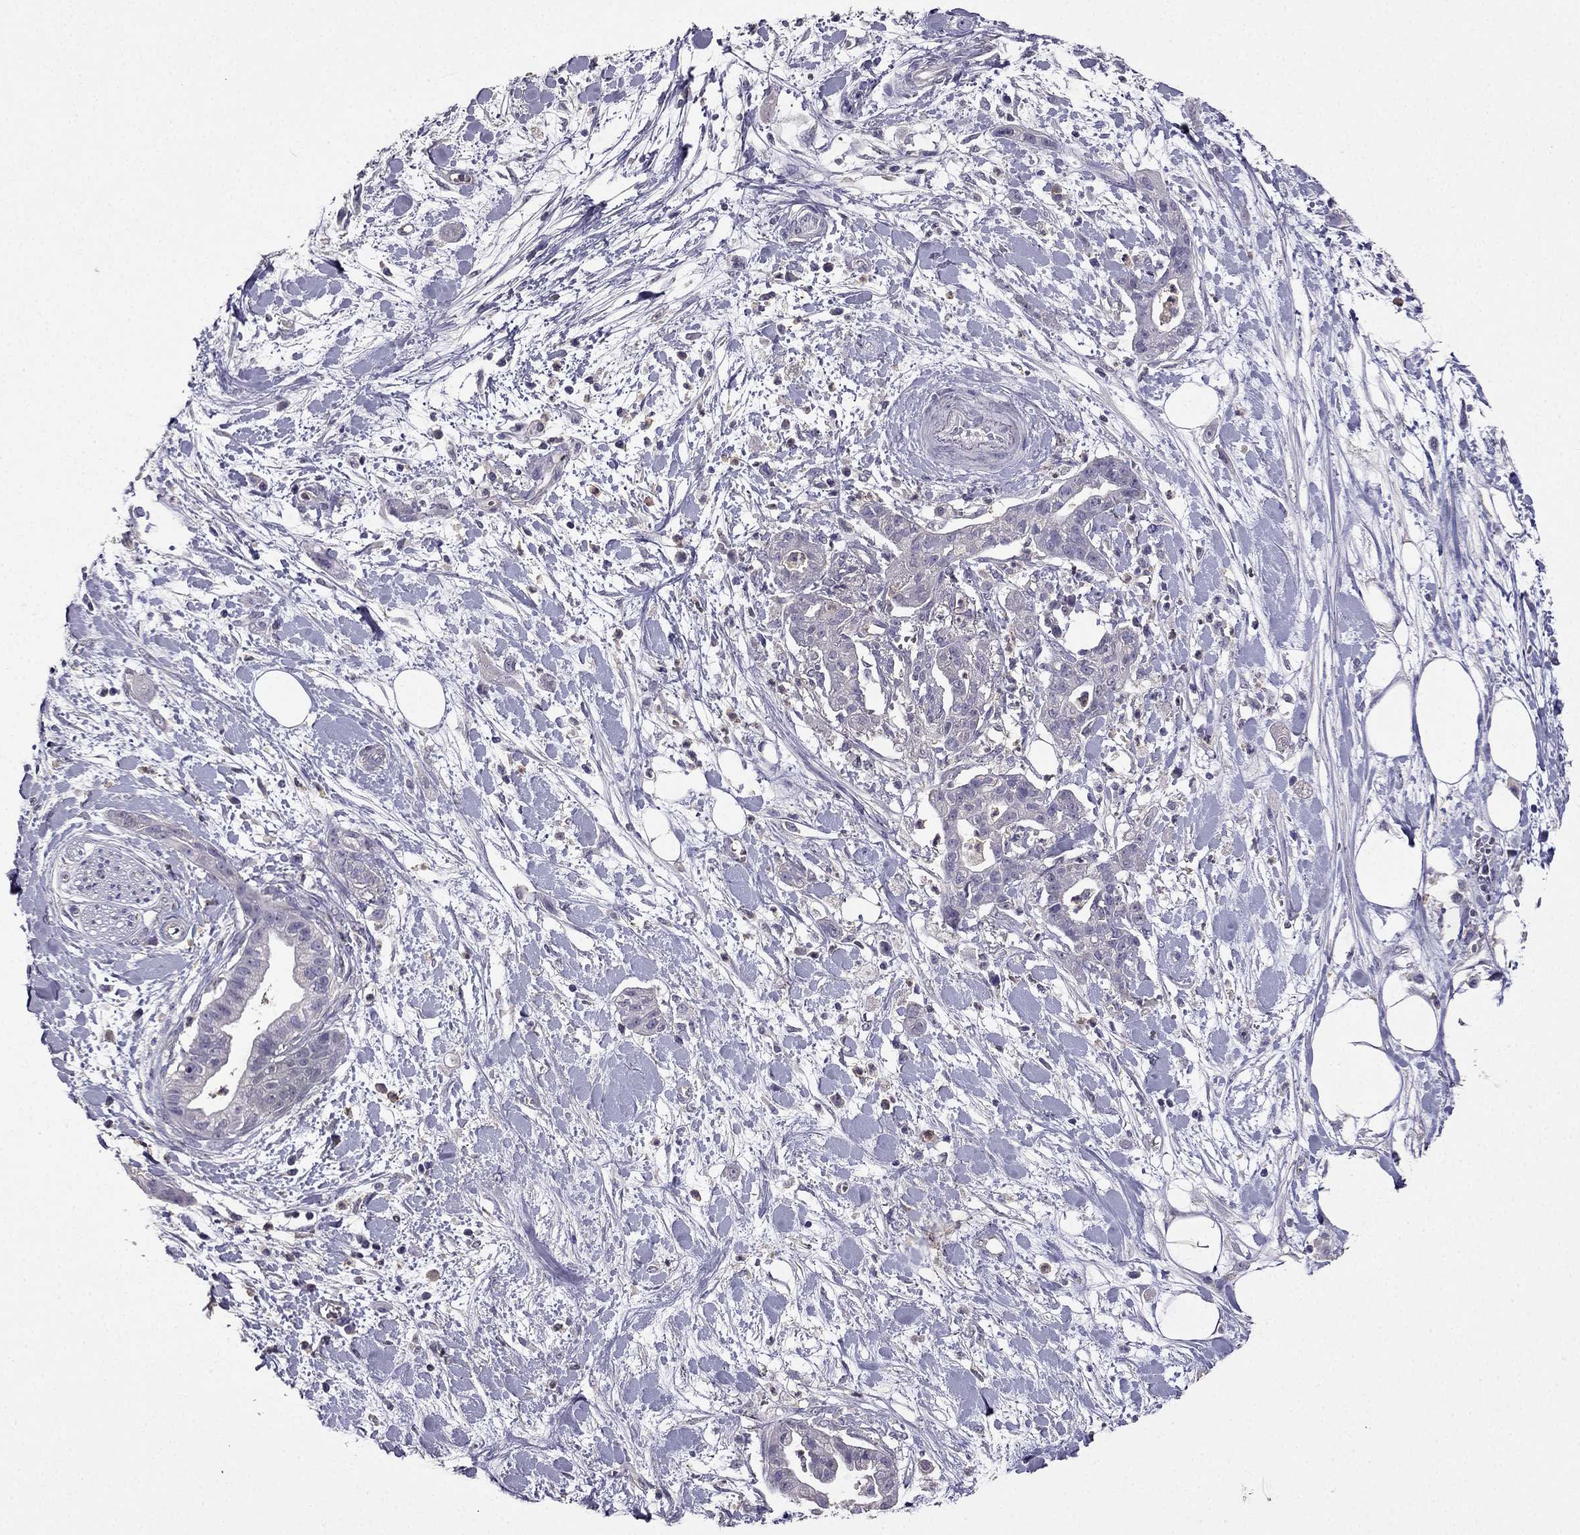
{"staining": {"intensity": "negative", "quantity": "none", "location": "none"}, "tissue": "pancreatic cancer", "cell_type": "Tumor cells", "image_type": "cancer", "snomed": [{"axis": "morphology", "description": "Normal tissue, NOS"}, {"axis": "morphology", "description": "Adenocarcinoma, NOS"}, {"axis": "topography", "description": "Lymph node"}, {"axis": "topography", "description": "Pancreas"}], "caption": "Tumor cells show no significant protein staining in pancreatic cancer.", "gene": "RFLNB", "patient": {"sex": "female", "age": 58}}